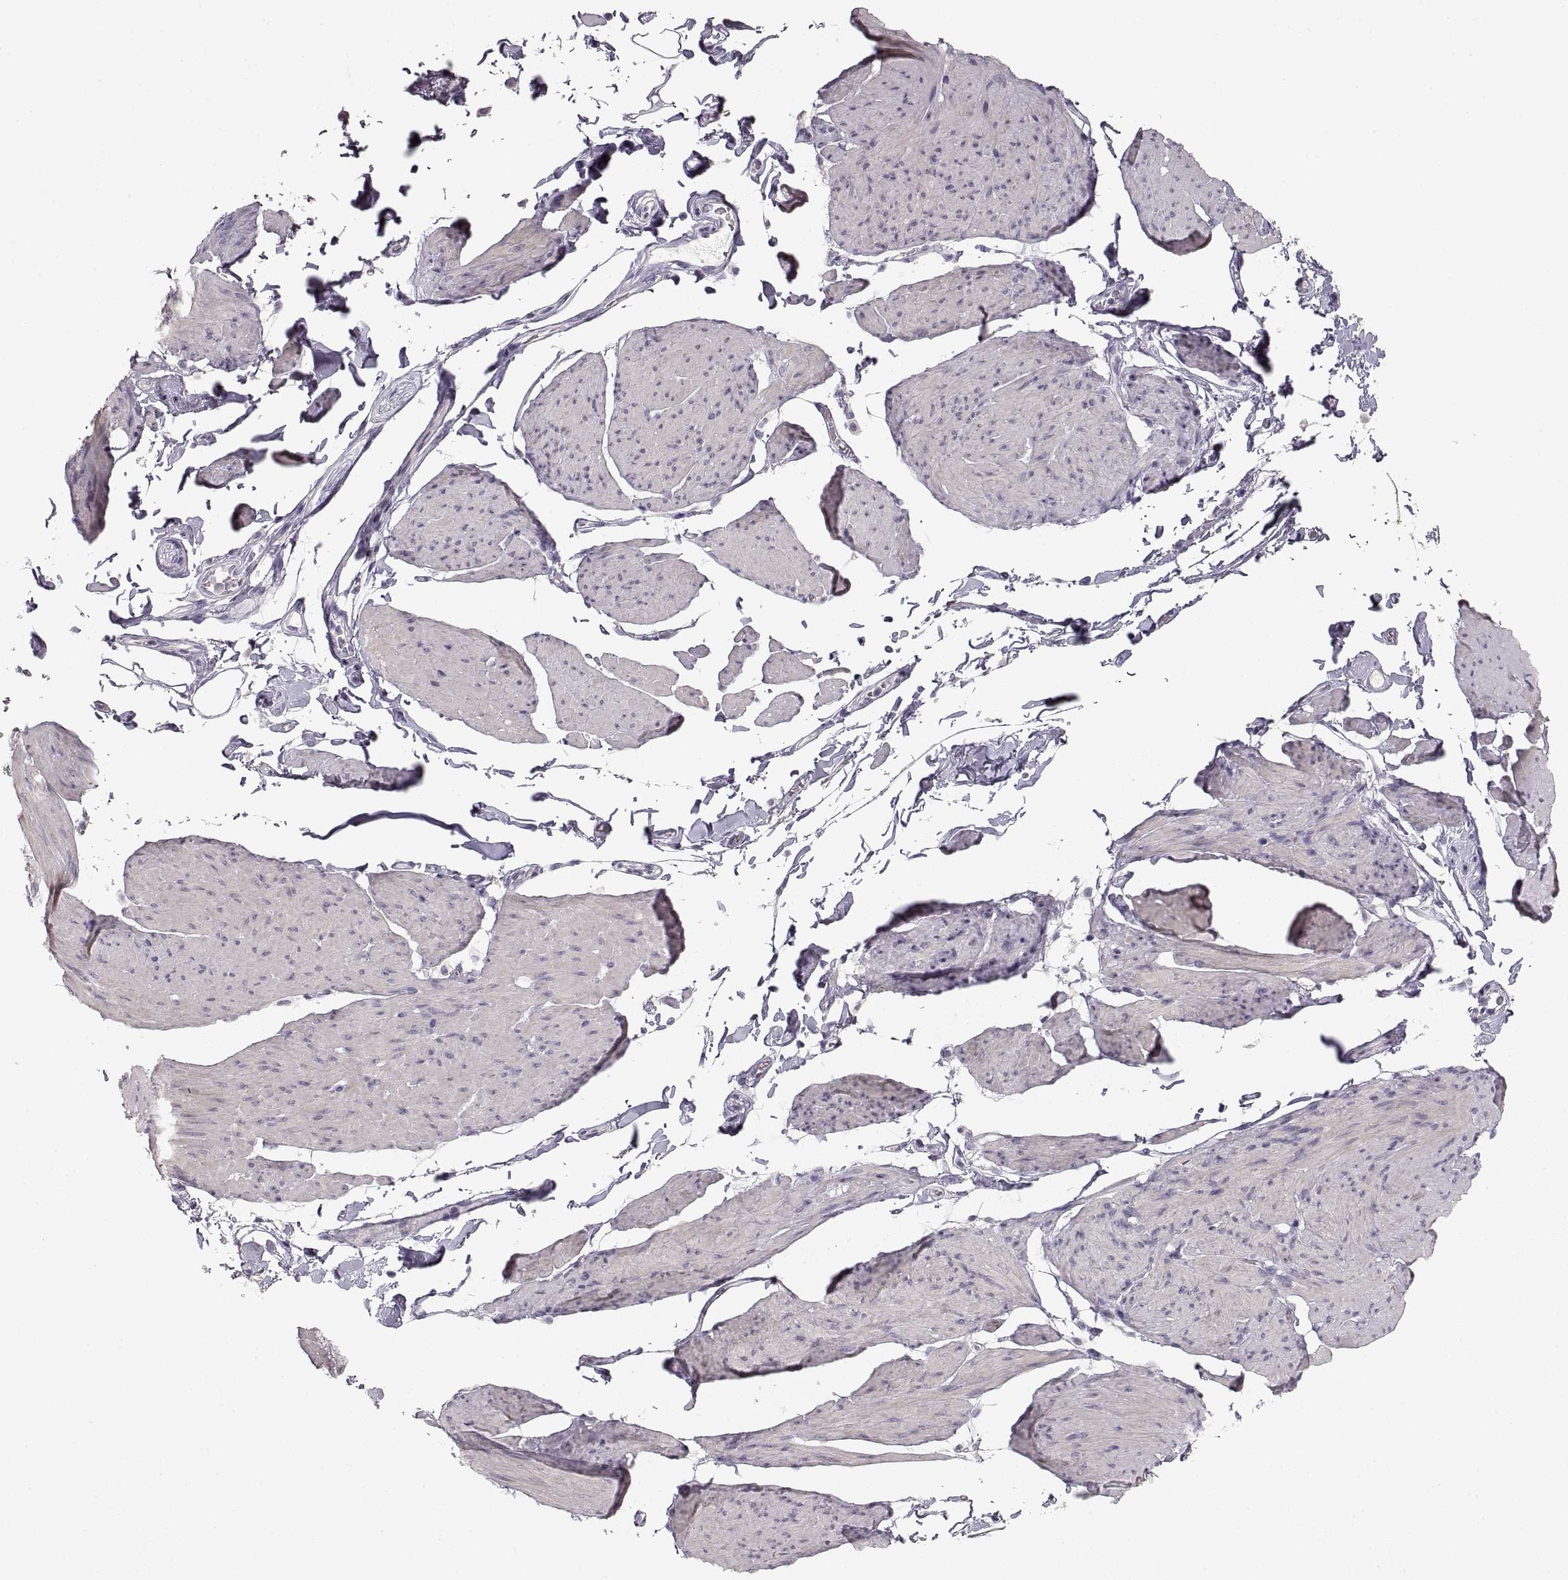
{"staining": {"intensity": "negative", "quantity": "none", "location": "none"}, "tissue": "smooth muscle", "cell_type": "Smooth muscle cells", "image_type": "normal", "snomed": [{"axis": "morphology", "description": "Normal tissue, NOS"}, {"axis": "topography", "description": "Adipose tissue"}, {"axis": "topography", "description": "Smooth muscle"}, {"axis": "topography", "description": "Peripheral nerve tissue"}], "caption": "High magnification brightfield microscopy of unremarkable smooth muscle stained with DAB (3,3'-diaminobenzidine) (brown) and counterstained with hematoxylin (blue): smooth muscle cells show no significant positivity. (Immunohistochemistry, brightfield microscopy, high magnification).", "gene": "PCSK2", "patient": {"sex": "male", "age": 83}}